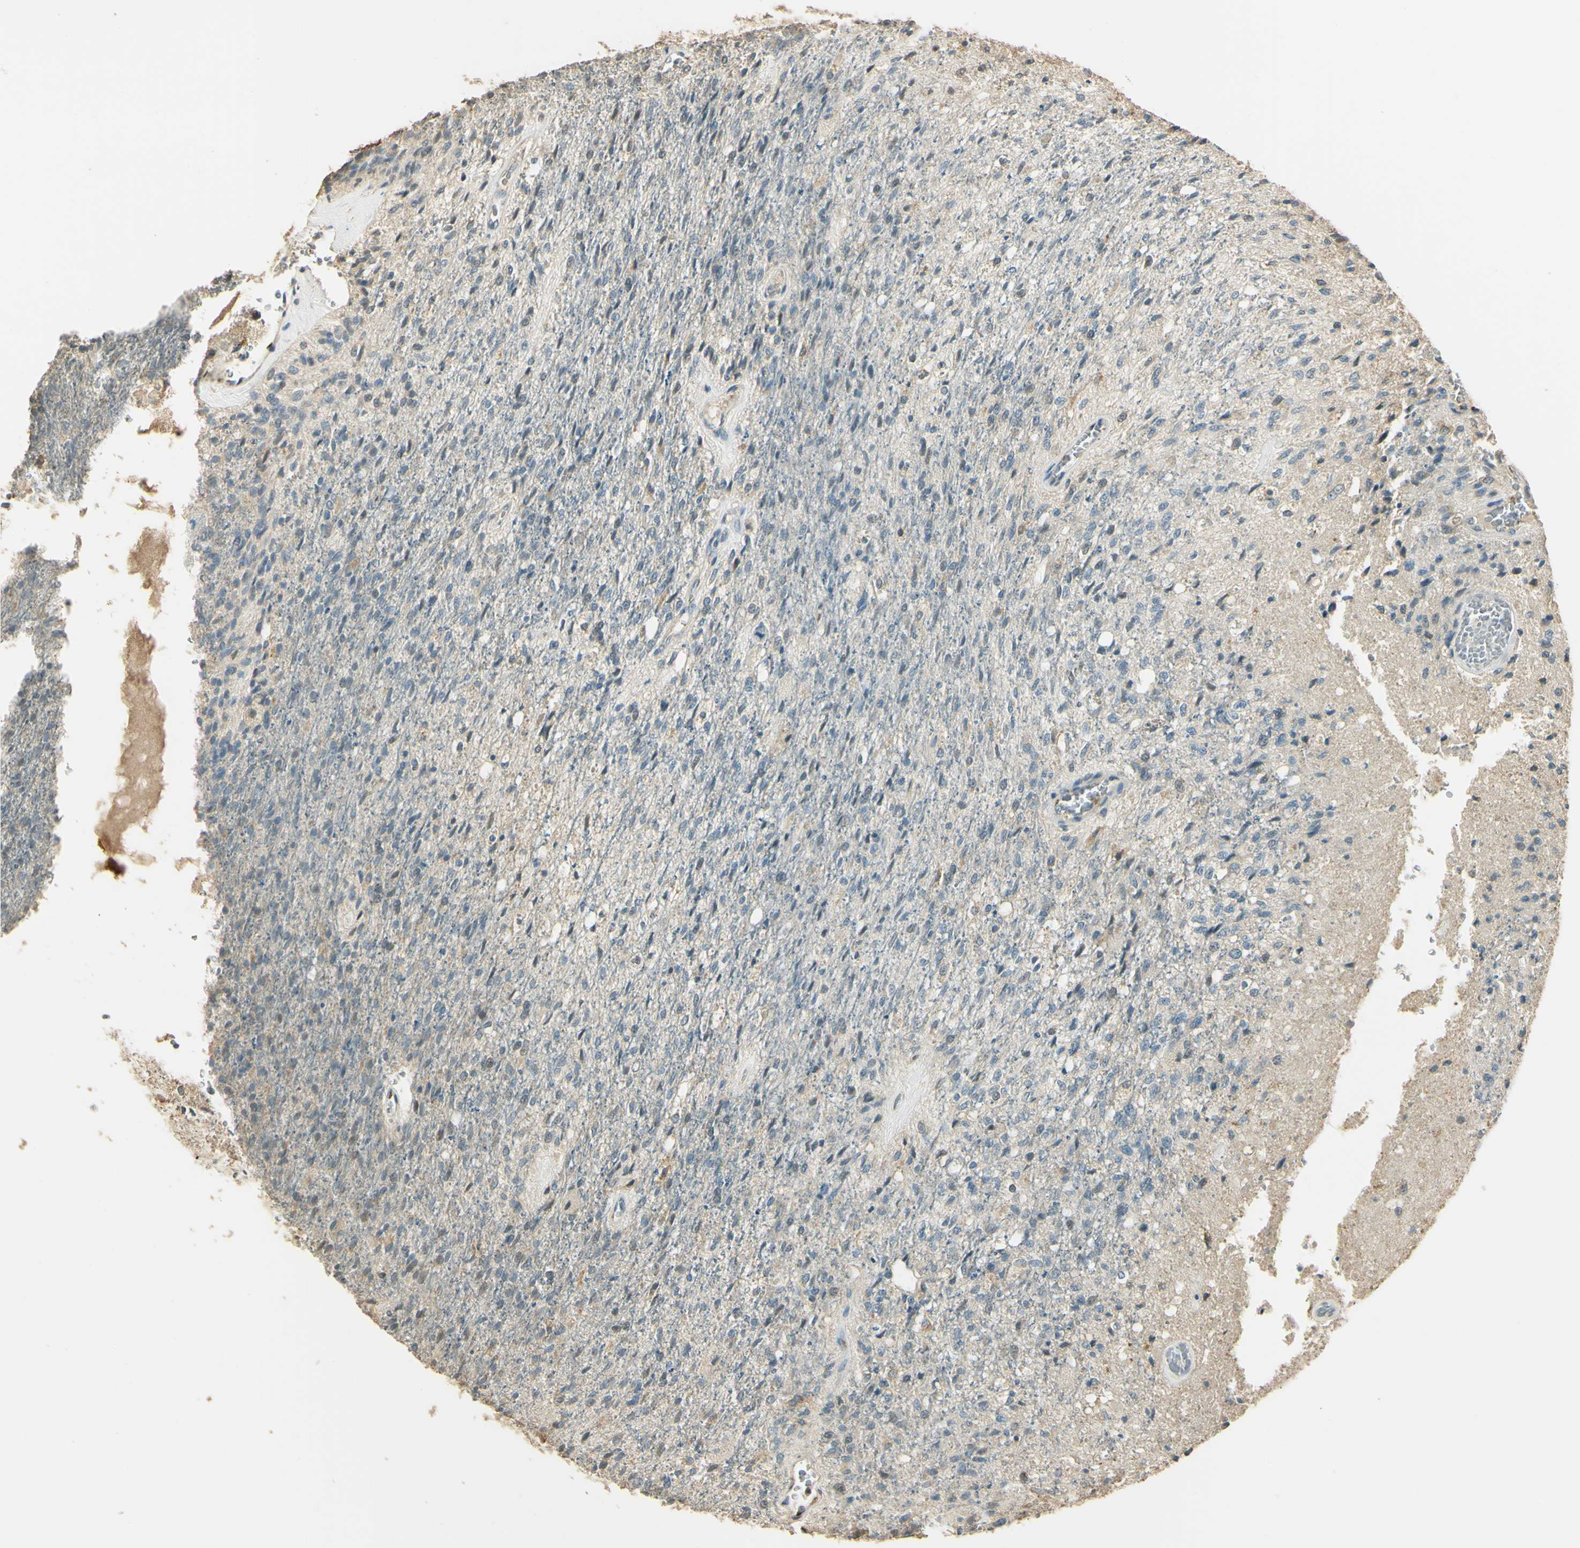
{"staining": {"intensity": "weak", "quantity": "25%-75%", "location": "cytoplasmic/membranous"}, "tissue": "glioma", "cell_type": "Tumor cells", "image_type": "cancer", "snomed": [{"axis": "morphology", "description": "Normal tissue, NOS"}, {"axis": "morphology", "description": "Glioma, malignant, High grade"}, {"axis": "topography", "description": "Cerebral cortex"}], "caption": "Glioma was stained to show a protein in brown. There is low levels of weak cytoplasmic/membranous expression in about 25%-75% of tumor cells.", "gene": "UXS1", "patient": {"sex": "male", "age": 77}}